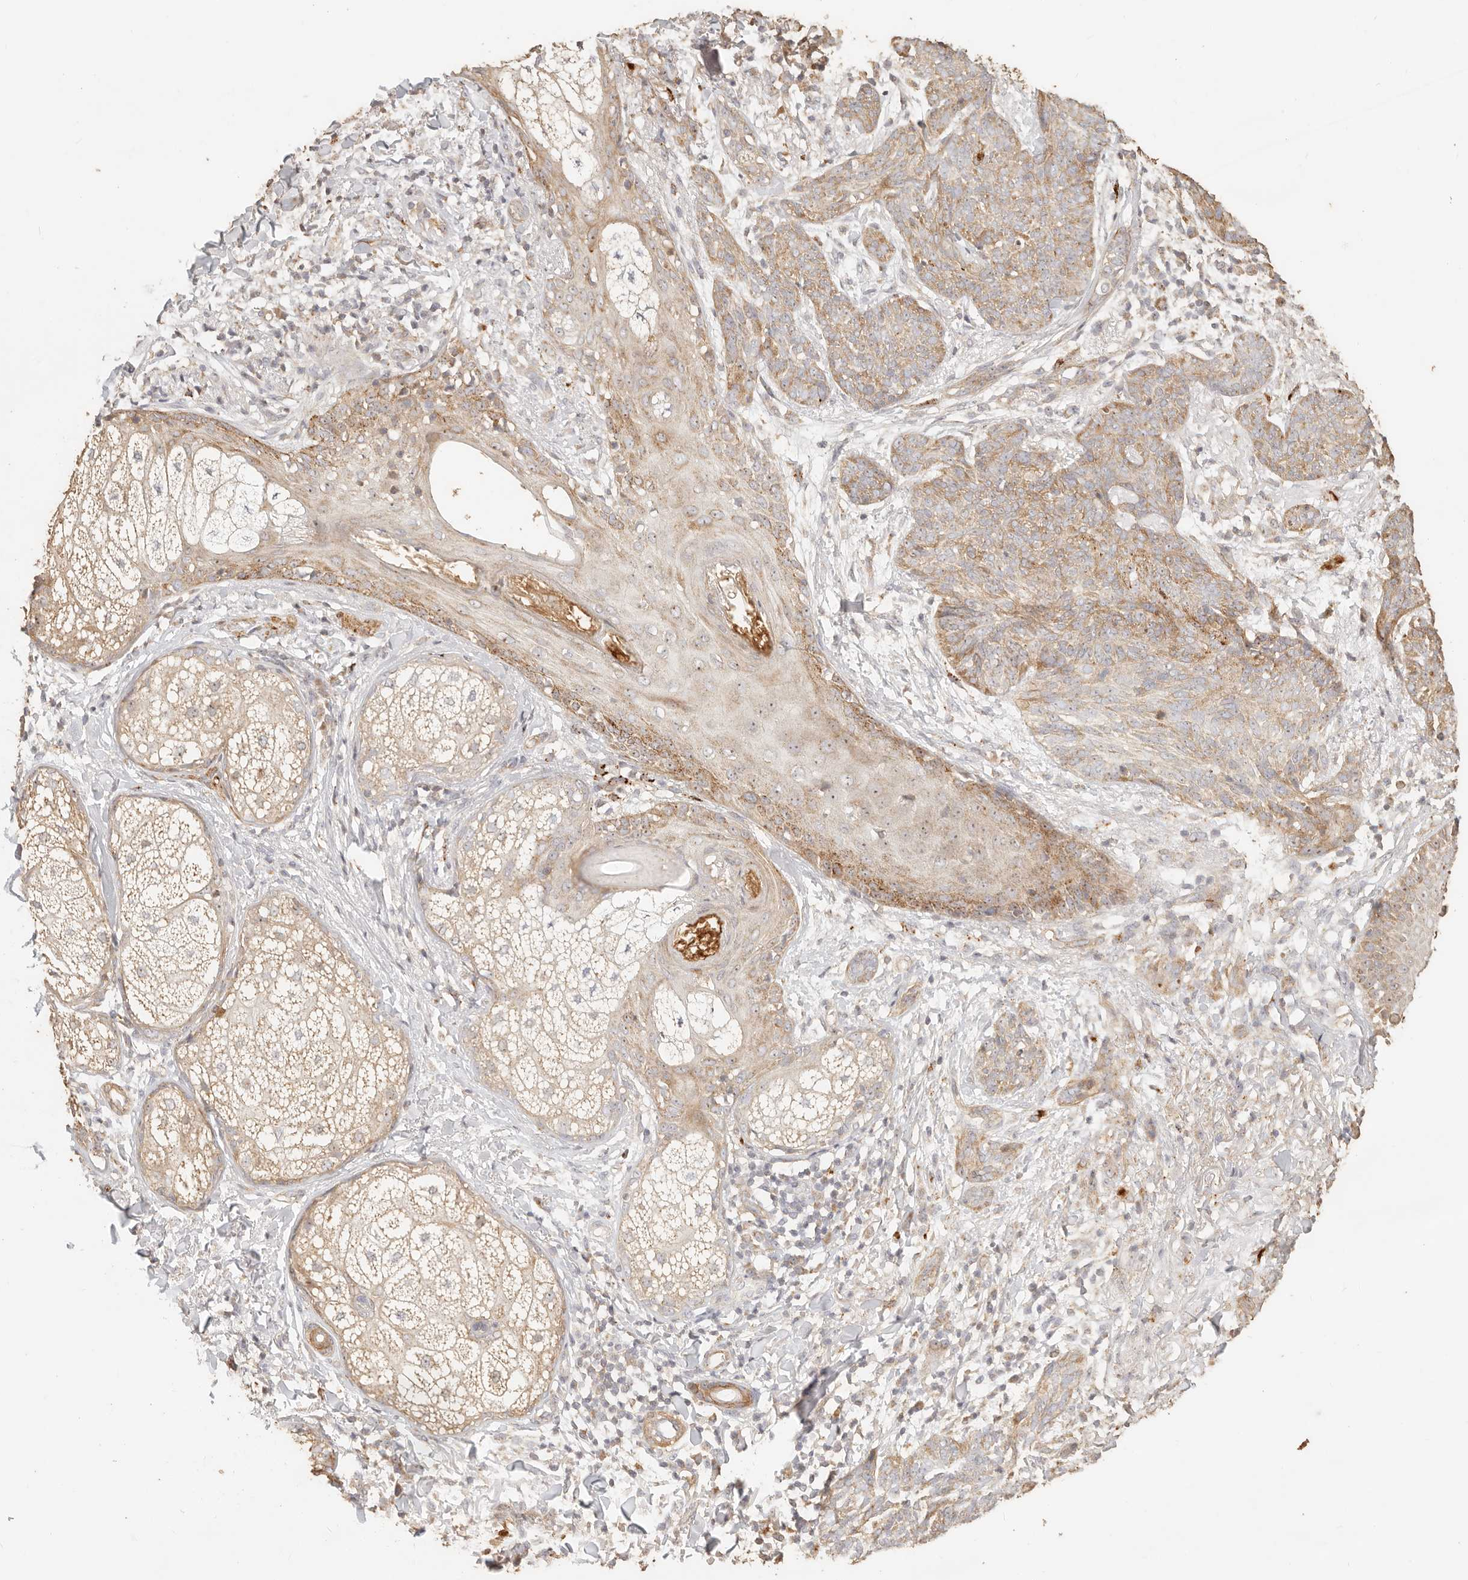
{"staining": {"intensity": "weak", "quantity": ">75%", "location": "cytoplasmic/membranous"}, "tissue": "skin cancer", "cell_type": "Tumor cells", "image_type": "cancer", "snomed": [{"axis": "morphology", "description": "Basal cell carcinoma"}, {"axis": "topography", "description": "Skin"}], "caption": "Human basal cell carcinoma (skin) stained with a brown dye demonstrates weak cytoplasmic/membranous positive positivity in approximately >75% of tumor cells.", "gene": "PTPN22", "patient": {"sex": "male", "age": 85}}